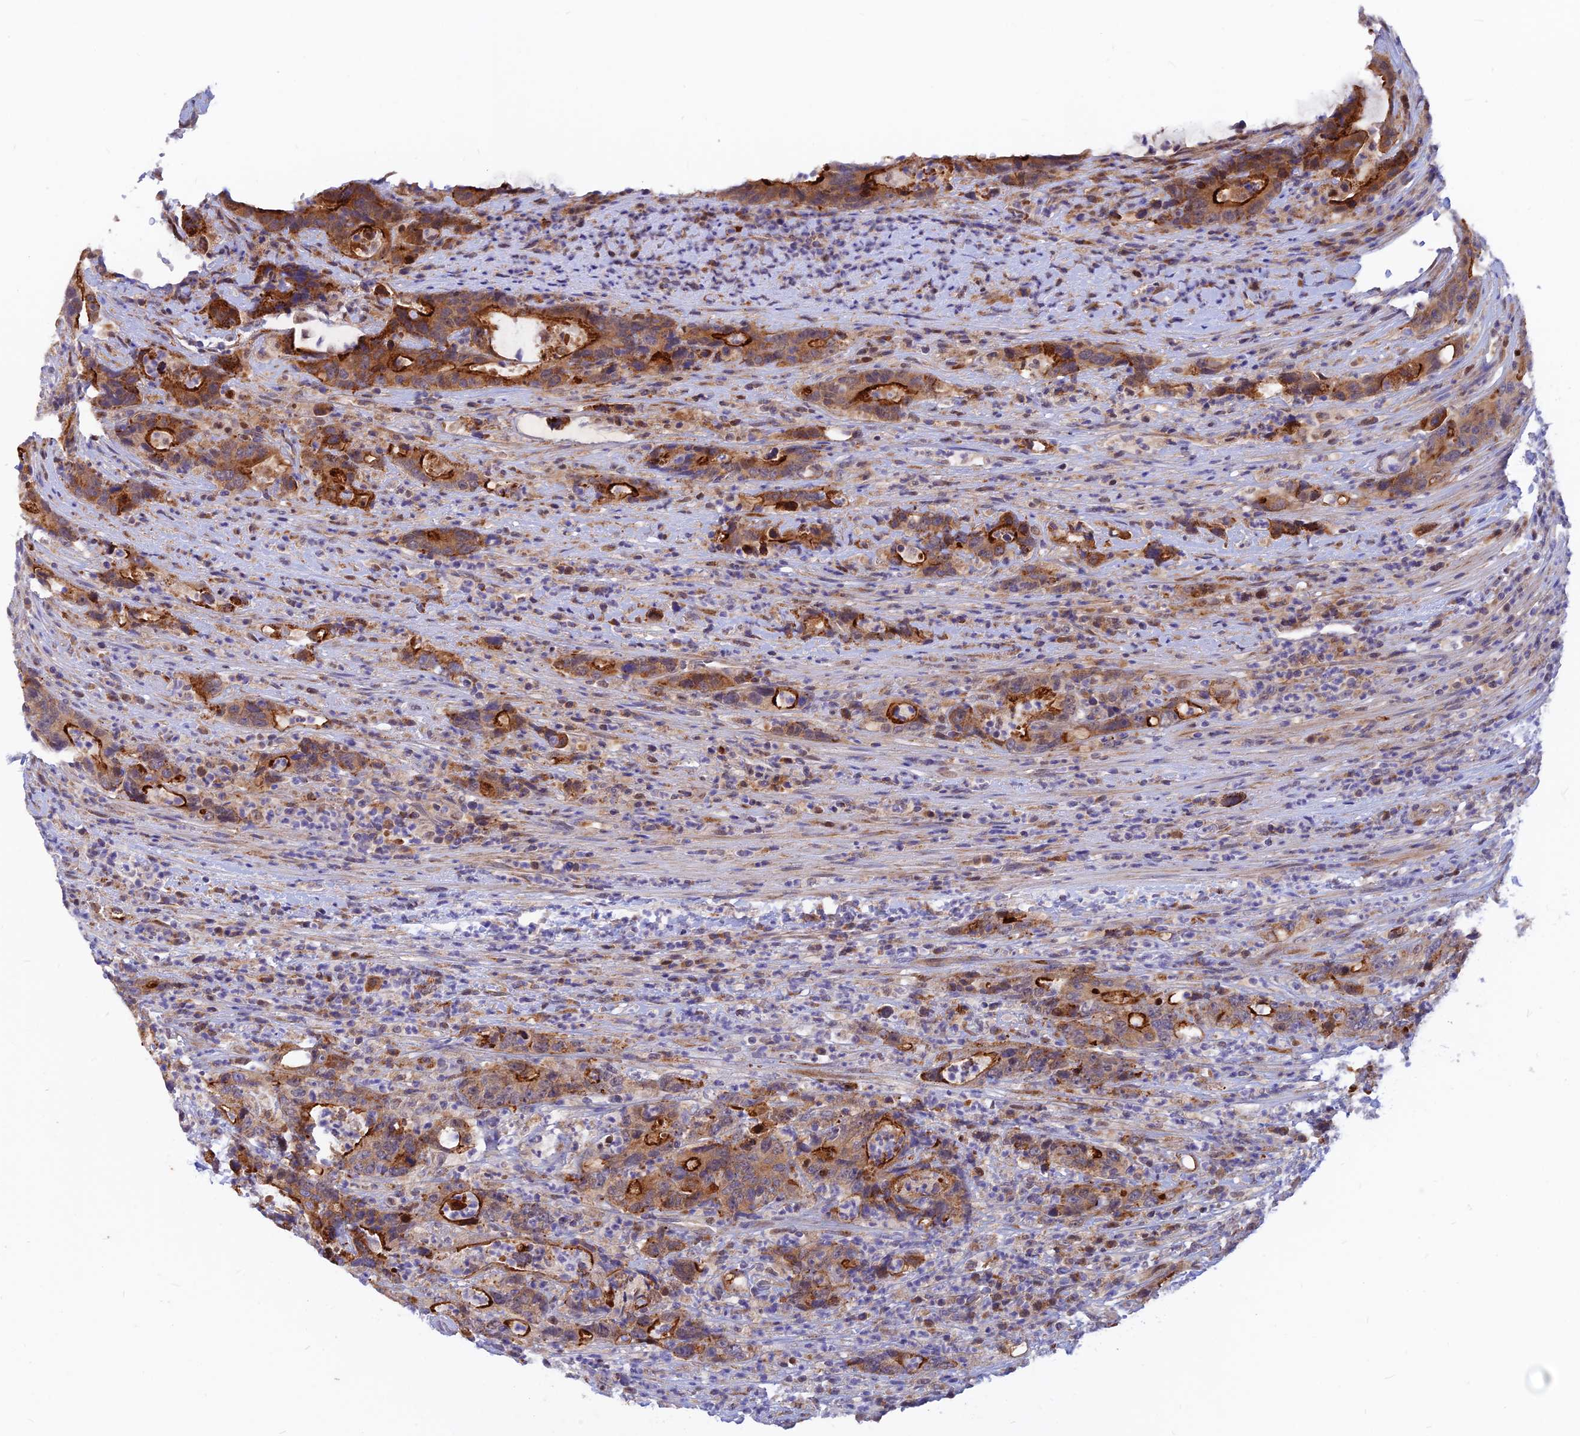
{"staining": {"intensity": "strong", "quantity": "25%-75%", "location": "cytoplasmic/membranous"}, "tissue": "colorectal cancer", "cell_type": "Tumor cells", "image_type": "cancer", "snomed": [{"axis": "morphology", "description": "Adenocarcinoma, NOS"}, {"axis": "topography", "description": "Colon"}], "caption": "Immunohistochemistry photomicrograph of colorectal adenocarcinoma stained for a protein (brown), which exhibits high levels of strong cytoplasmic/membranous expression in approximately 25%-75% of tumor cells.", "gene": "DNAJC16", "patient": {"sex": "female", "age": 75}}